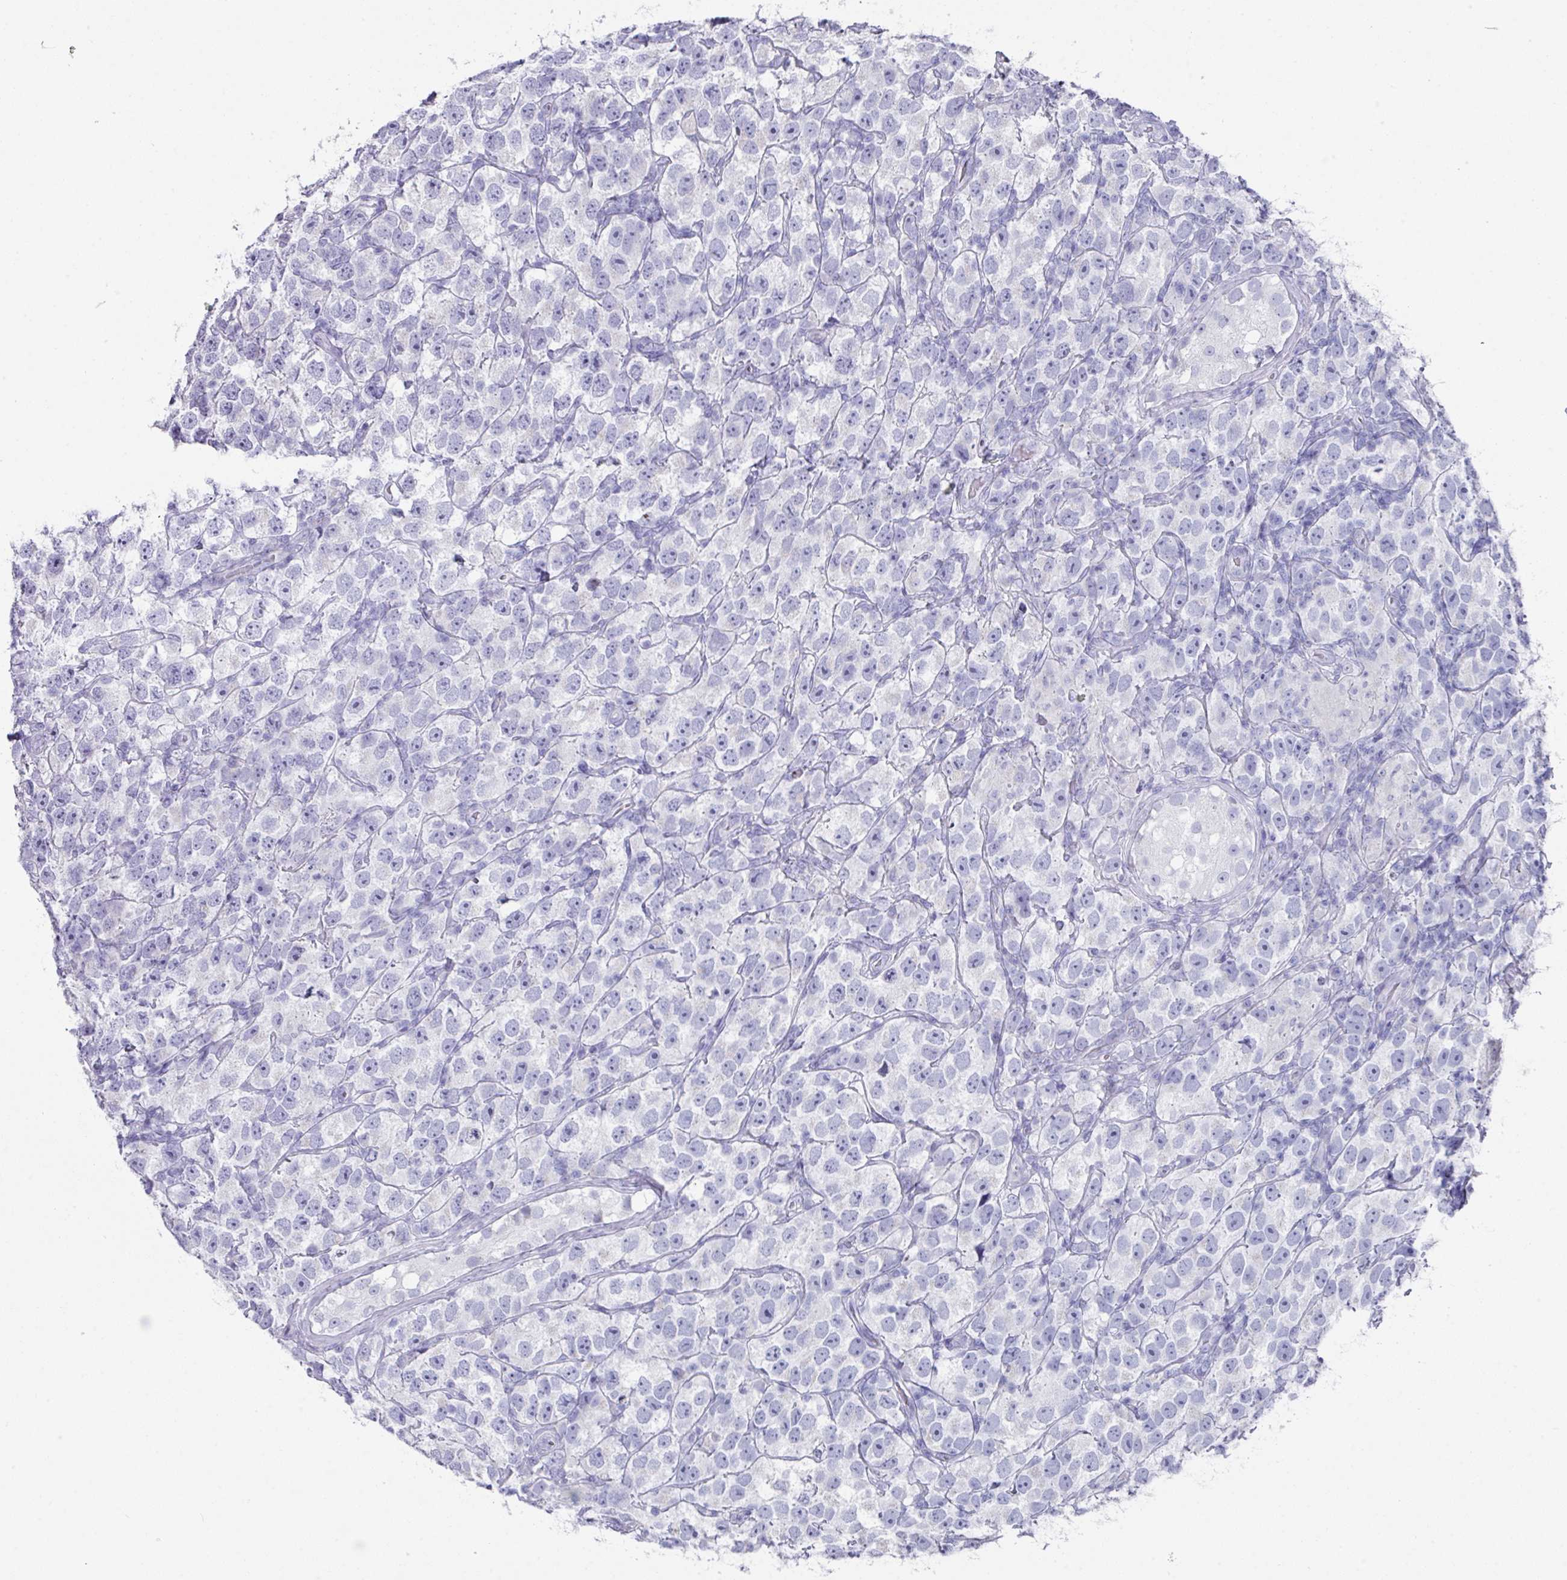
{"staining": {"intensity": "negative", "quantity": "none", "location": "none"}, "tissue": "testis cancer", "cell_type": "Tumor cells", "image_type": "cancer", "snomed": [{"axis": "morphology", "description": "Seminoma, NOS"}, {"axis": "topography", "description": "Testis"}], "caption": "High magnification brightfield microscopy of testis seminoma stained with DAB (3,3'-diaminobenzidine) (brown) and counterstained with hematoxylin (blue): tumor cells show no significant expression.", "gene": "PEX10", "patient": {"sex": "male", "age": 26}}